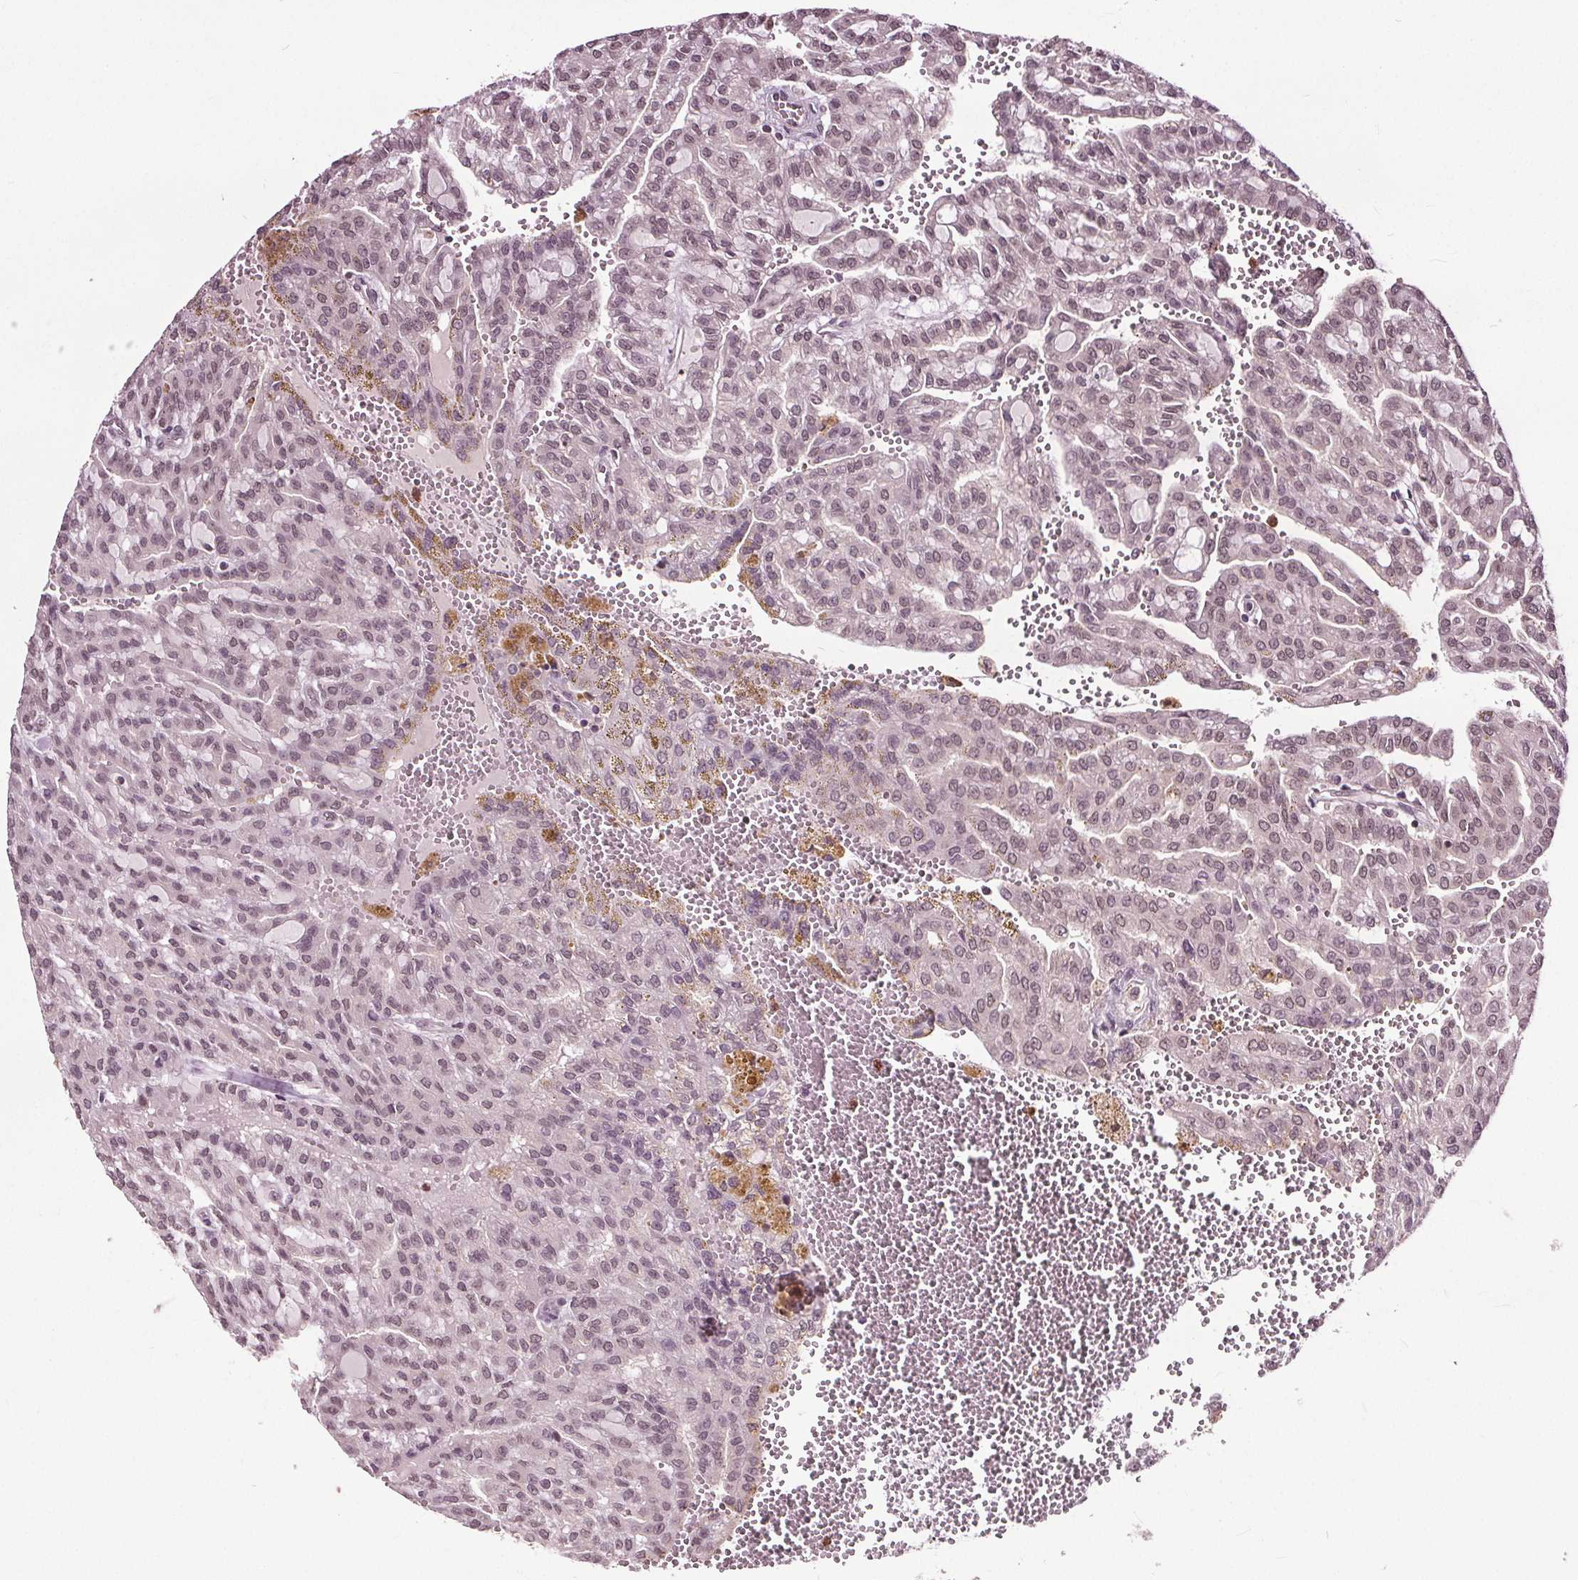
{"staining": {"intensity": "weak", "quantity": "<25%", "location": "nuclear"}, "tissue": "renal cancer", "cell_type": "Tumor cells", "image_type": "cancer", "snomed": [{"axis": "morphology", "description": "Adenocarcinoma, NOS"}, {"axis": "topography", "description": "Kidney"}], "caption": "Immunohistochemistry (IHC) micrograph of human adenocarcinoma (renal) stained for a protein (brown), which displays no staining in tumor cells.", "gene": "TTC39C", "patient": {"sex": "male", "age": 63}}